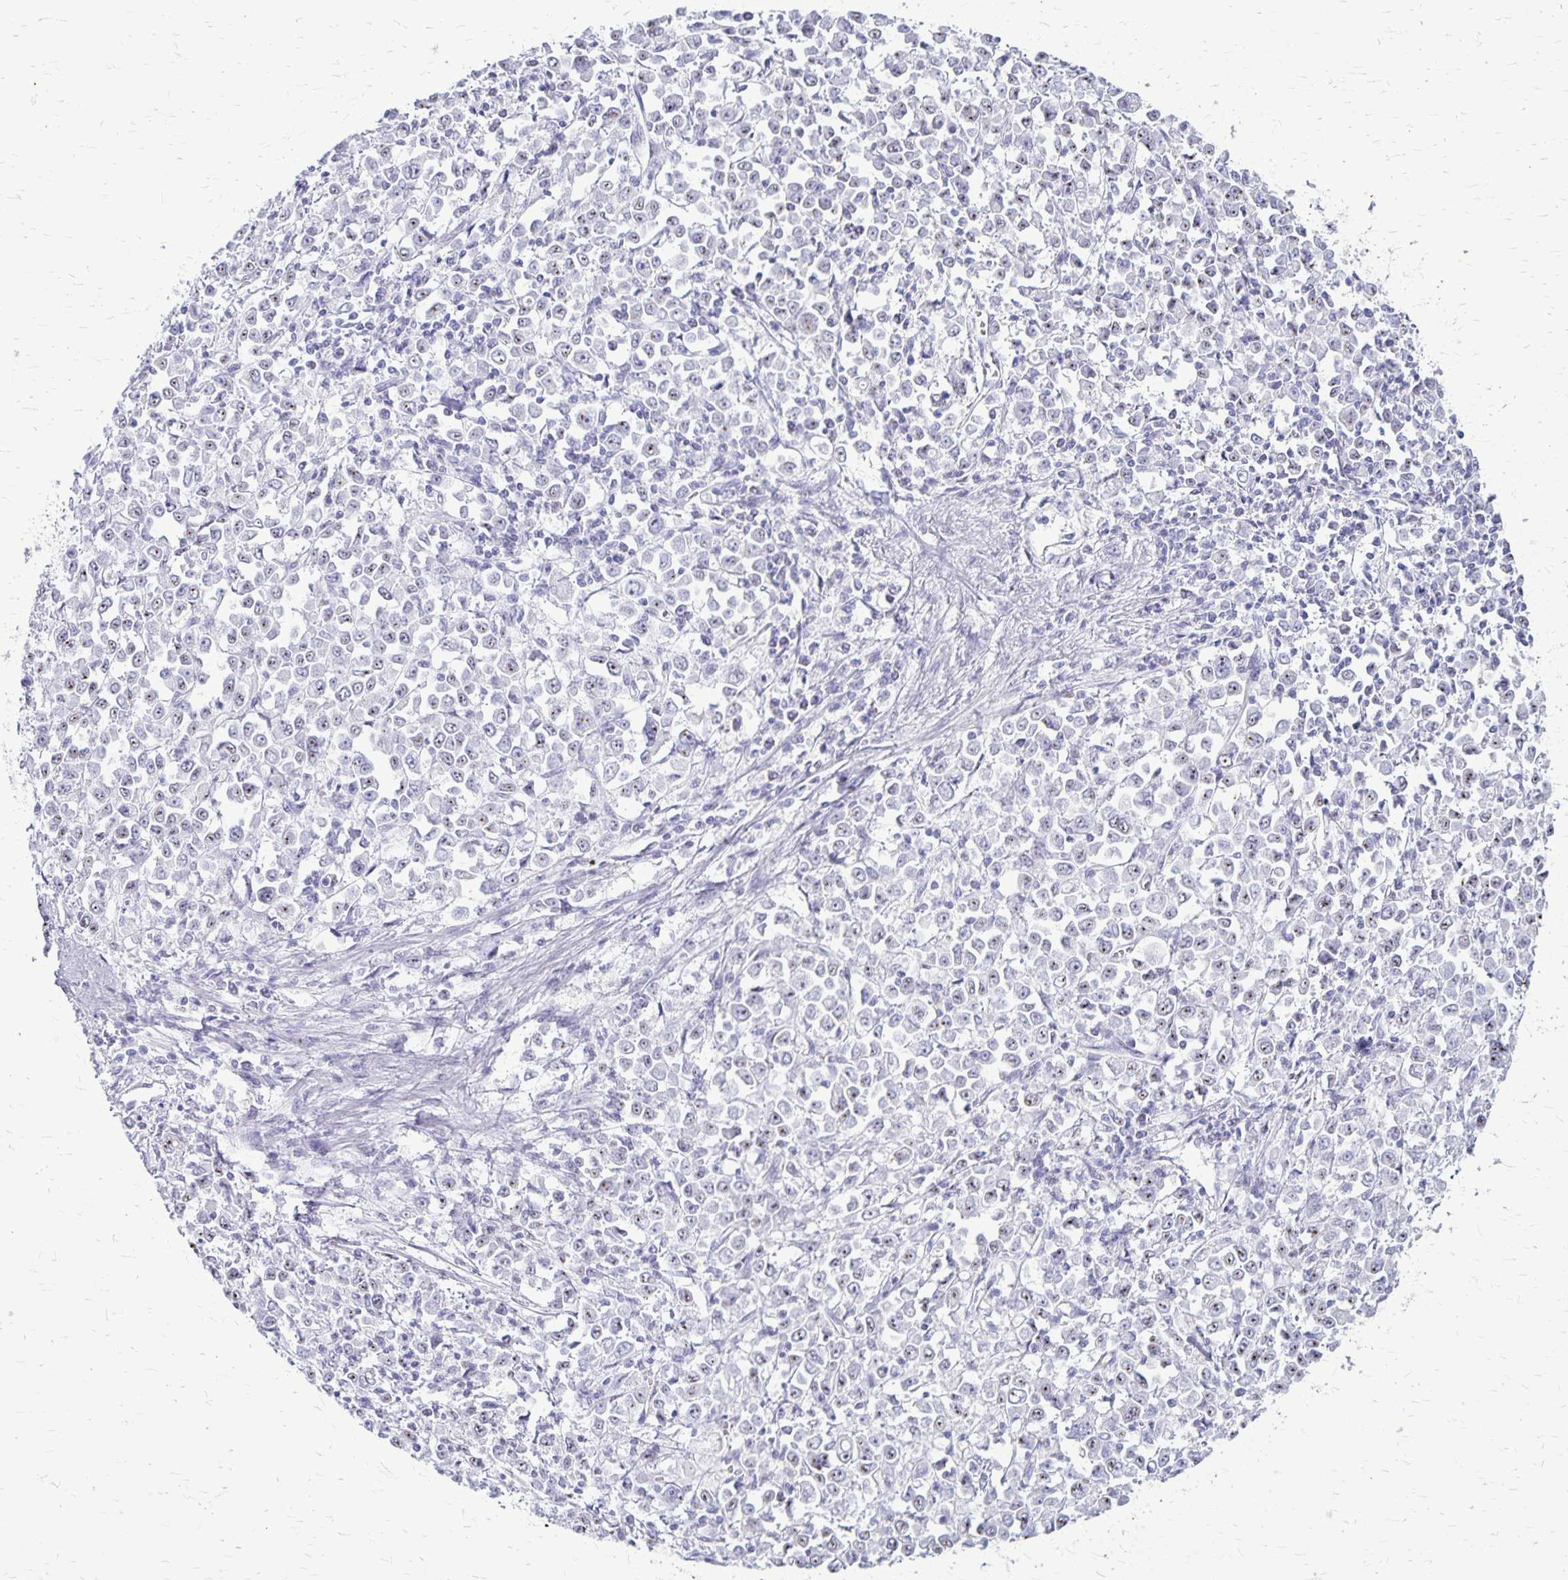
{"staining": {"intensity": "negative", "quantity": "none", "location": "none"}, "tissue": "stomach cancer", "cell_type": "Tumor cells", "image_type": "cancer", "snomed": [{"axis": "morphology", "description": "Adenocarcinoma, NOS"}, {"axis": "topography", "description": "Stomach, upper"}], "caption": "Protein analysis of stomach cancer exhibits no significant staining in tumor cells.", "gene": "GP9", "patient": {"sex": "male", "age": 70}}